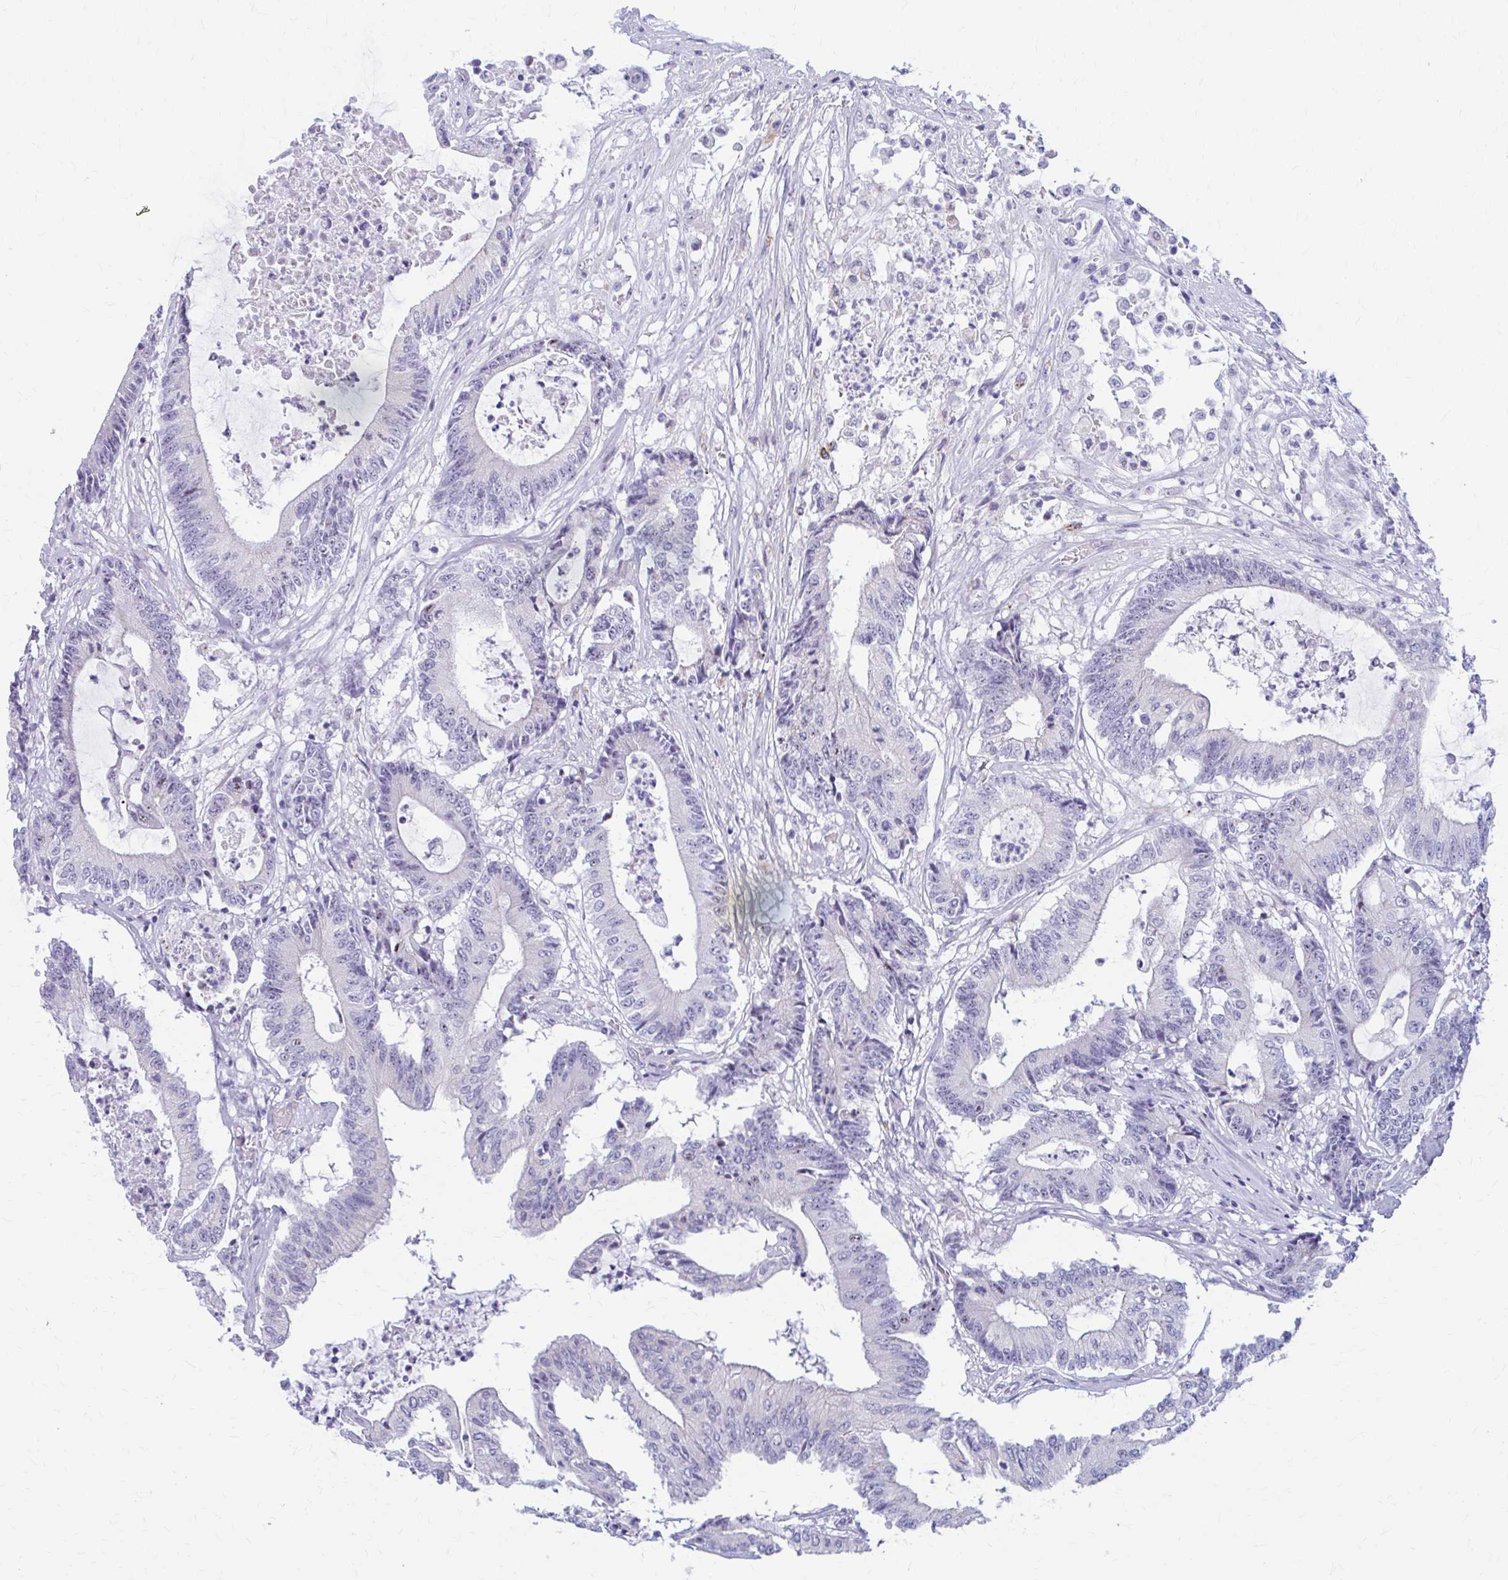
{"staining": {"intensity": "negative", "quantity": "none", "location": "none"}, "tissue": "colorectal cancer", "cell_type": "Tumor cells", "image_type": "cancer", "snomed": [{"axis": "morphology", "description": "Adenocarcinoma, NOS"}, {"axis": "topography", "description": "Colon"}], "caption": "Colorectal cancer stained for a protein using IHC displays no expression tumor cells.", "gene": "FTSJ3", "patient": {"sex": "female", "age": 84}}